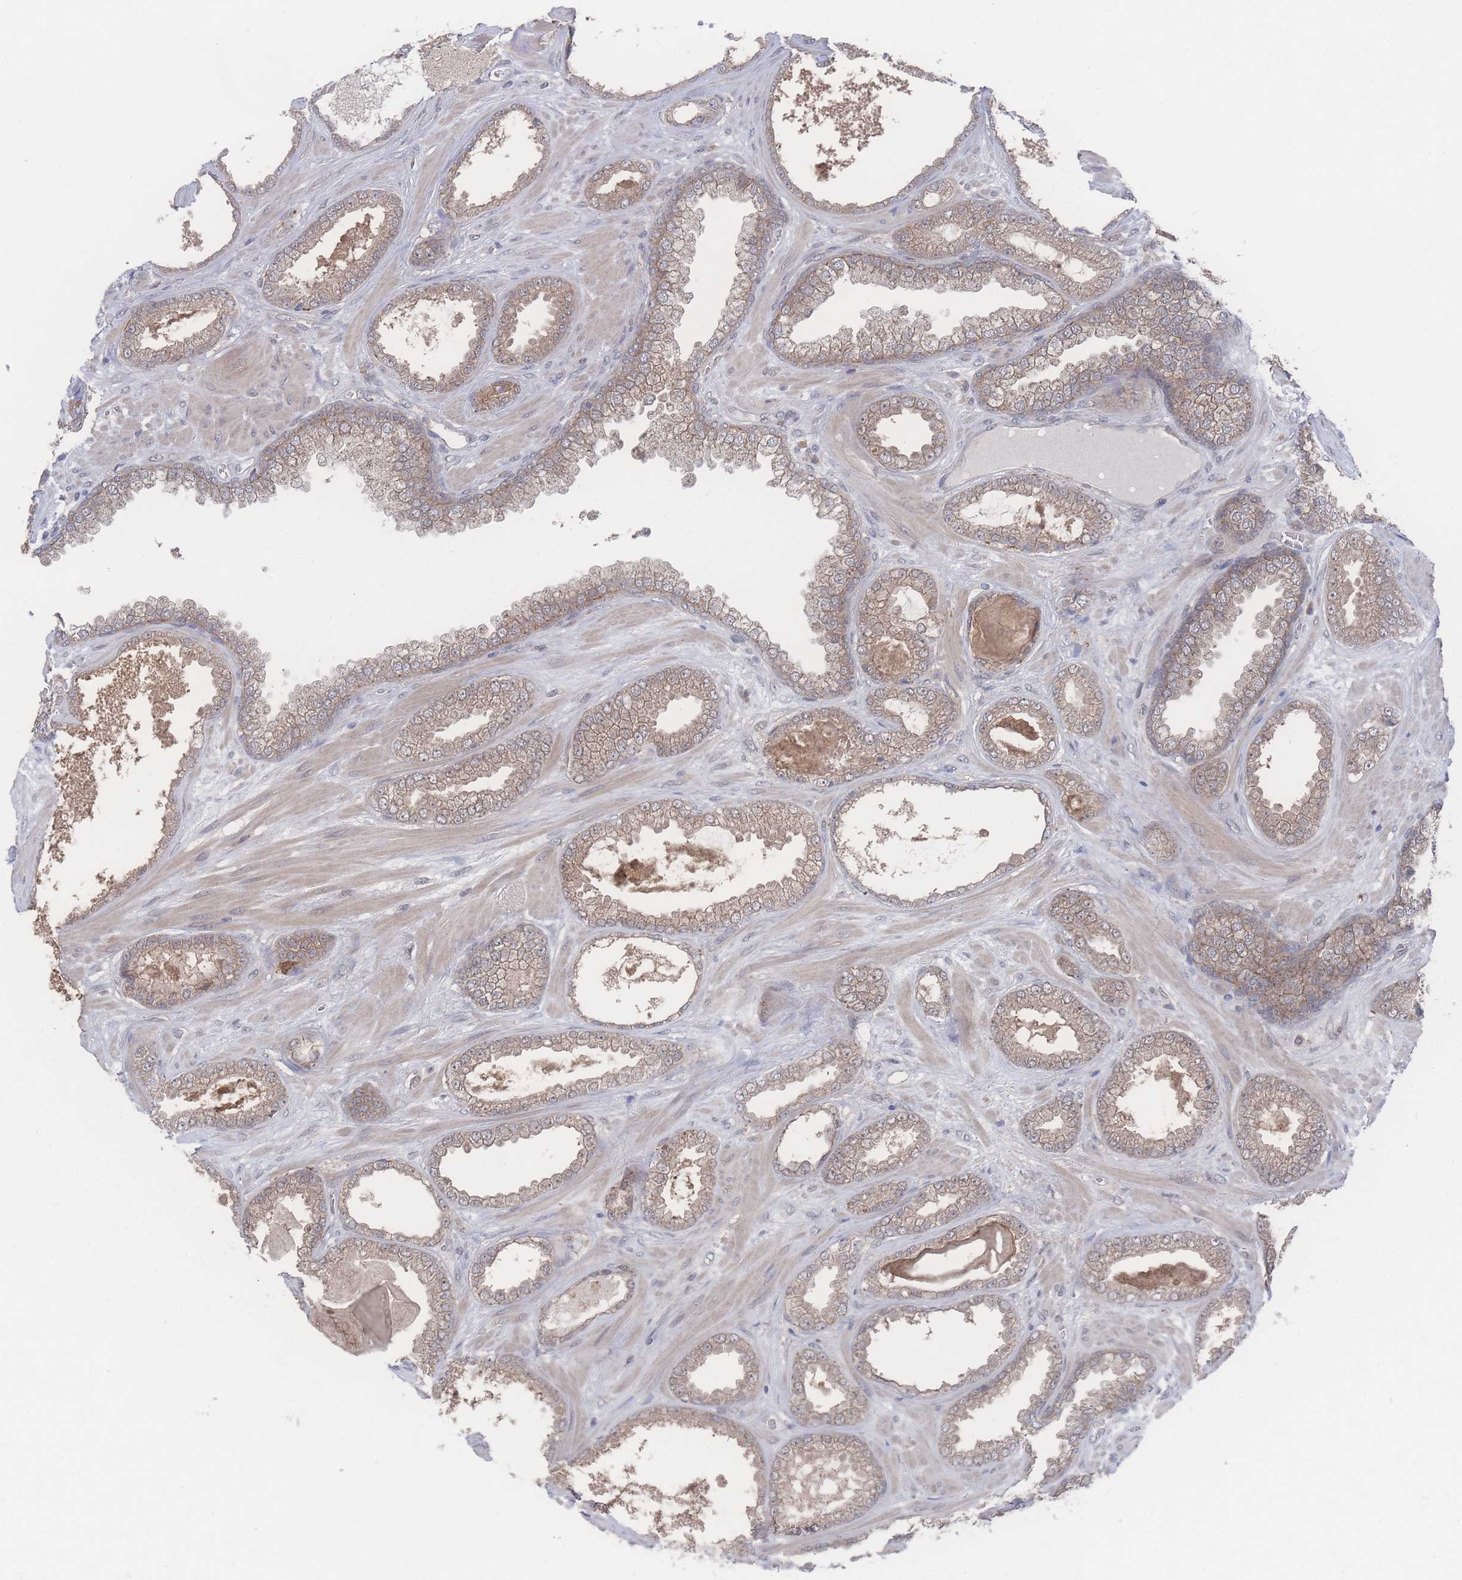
{"staining": {"intensity": "moderate", "quantity": ">75%", "location": "cytoplasmic/membranous"}, "tissue": "prostate cancer", "cell_type": "Tumor cells", "image_type": "cancer", "snomed": [{"axis": "morphology", "description": "Adenocarcinoma, Low grade"}, {"axis": "topography", "description": "Prostate"}], "caption": "Prostate cancer (low-grade adenocarcinoma) stained for a protein exhibits moderate cytoplasmic/membranous positivity in tumor cells.", "gene": "NBEAL1", "patient": {"sex": "male", "age": 57}}